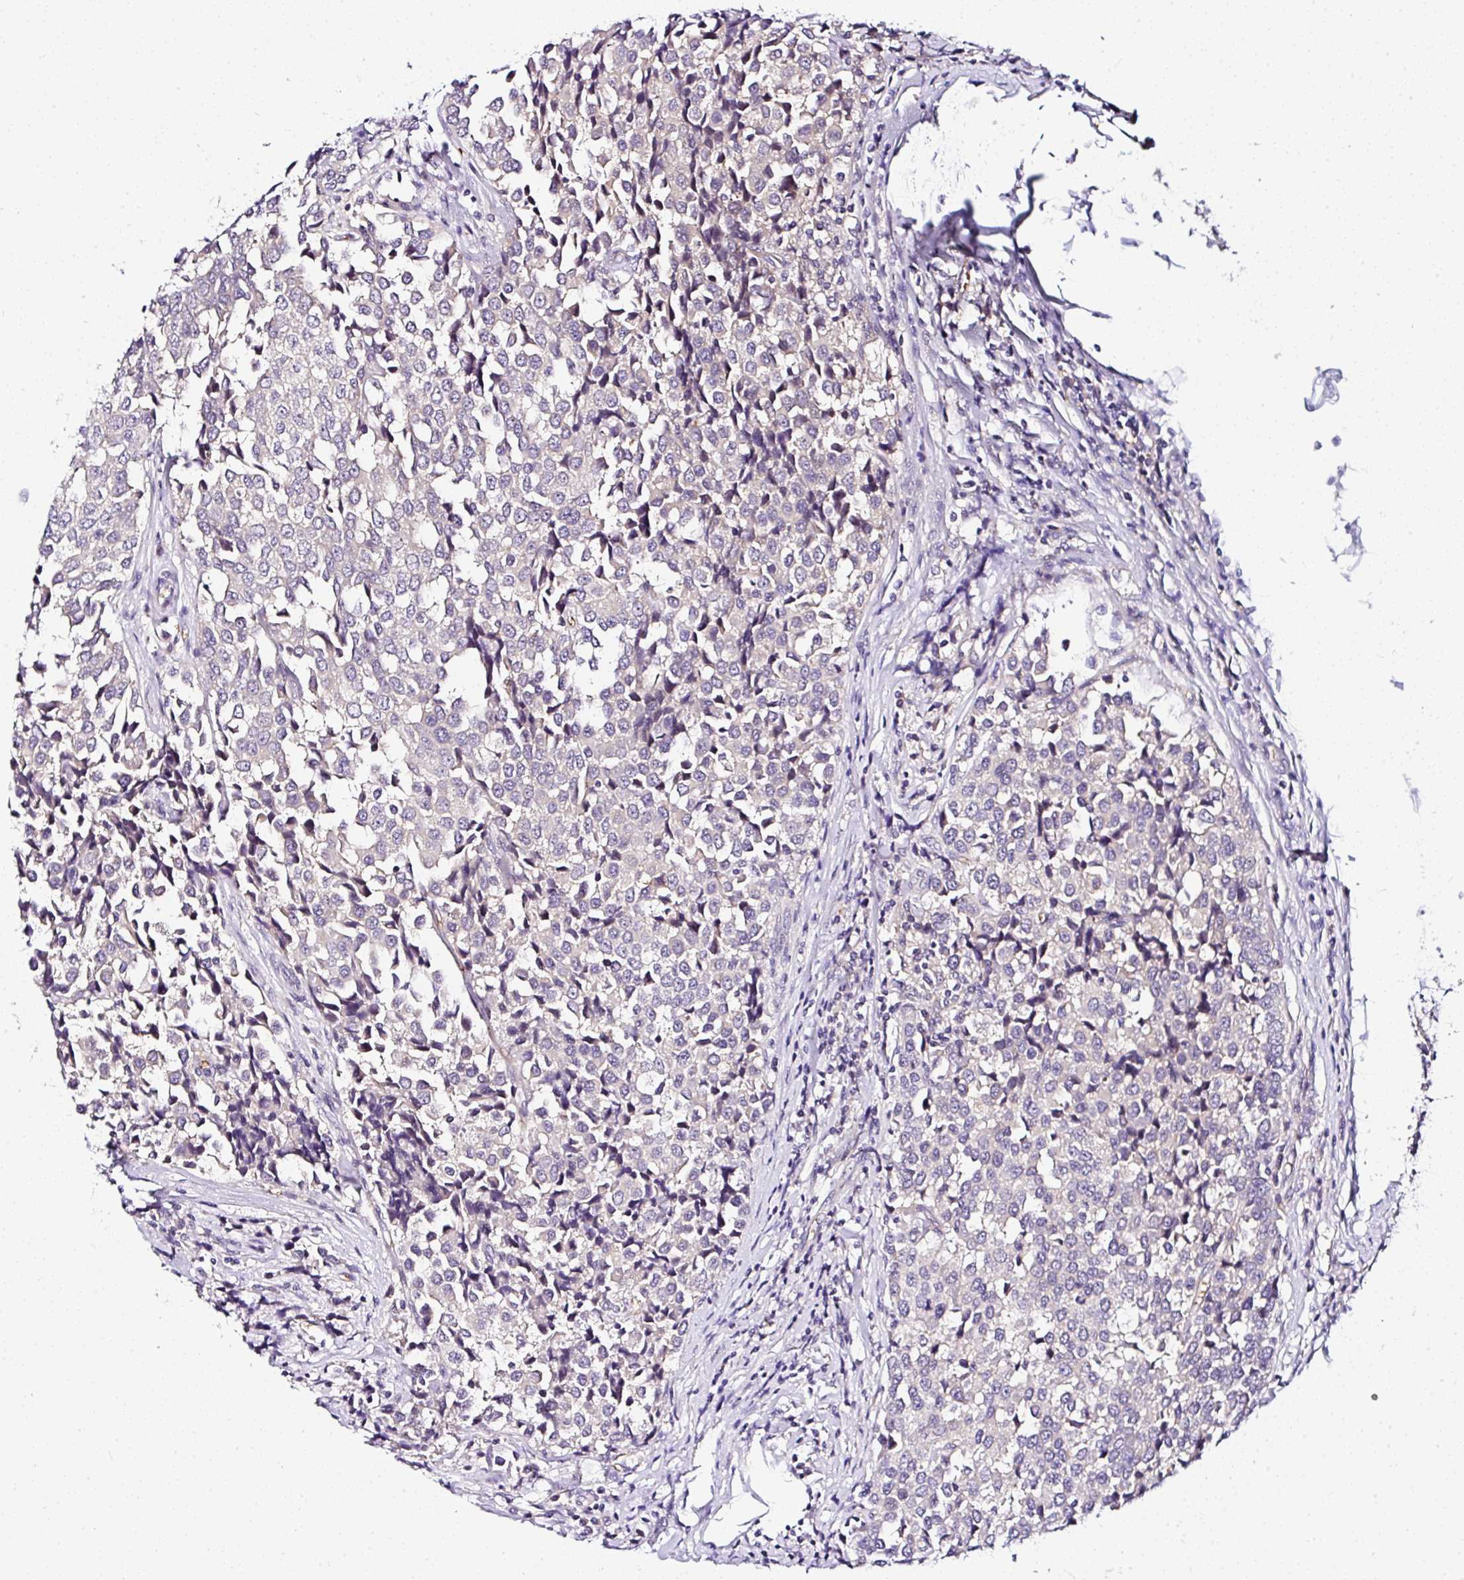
{"staining": {"intensity": "negative", "quantity": "none", "location": "none"}, "tissue": "breast cancer", "cell_type": "Tumor cells", "image_type": "cancer", "snomed": [{"axis": "morphology", "description": "Duct carcinoma"}, {"axis": "topography", "description": "Breast"}], "caption": "This is a image of immunohistochemistry staining of breast cancer (invasive ductal carcinoma), which shows no staining in tumor cells.", "gene": "DEPDC5", "patient": {"sex": "female", "age": 80}}